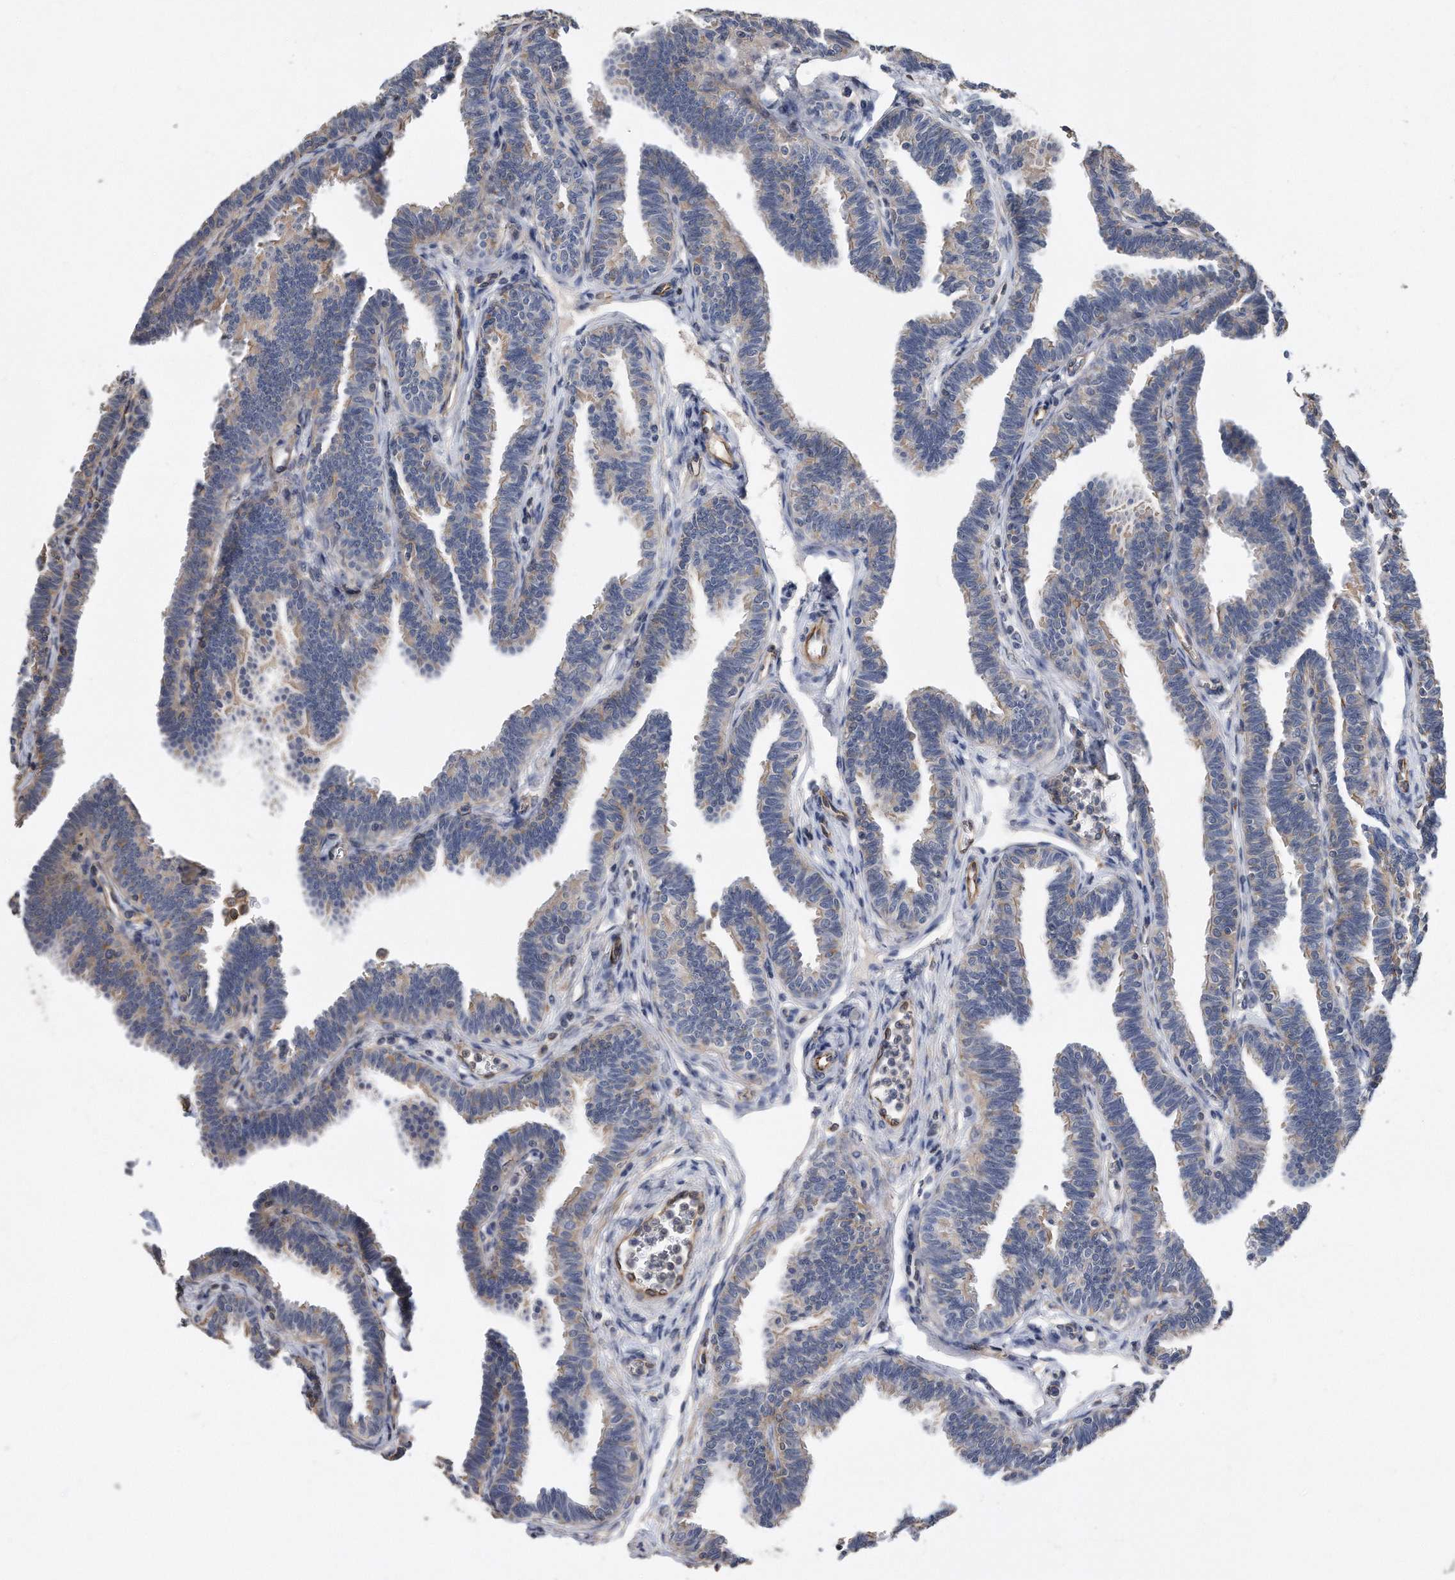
{"staining": {"intensity": "weak", "quantity": "25%-75%", "location": "cytoplasmic/membranous"}, "tissue": "fallopian tube", "cell_type": "Glandular cells", "image_type": "normal", "snomed": [{"axis": "morphology", "description": "Normal tissue, NOS"}, {"axis": "topography", "description": "Fallopian tube"}, {"axis": "topography", "description": "Ovary"}], "caption": "IHC (DAB (3,3'-diaminobenzidine)) staining of benign human fallopian tube displays weak cytoplasmic/membranous protein positivity in about 25%-75% of glandular cells.", "gene": "GPC1", "patient": {"sex": "female", "age": 23}}